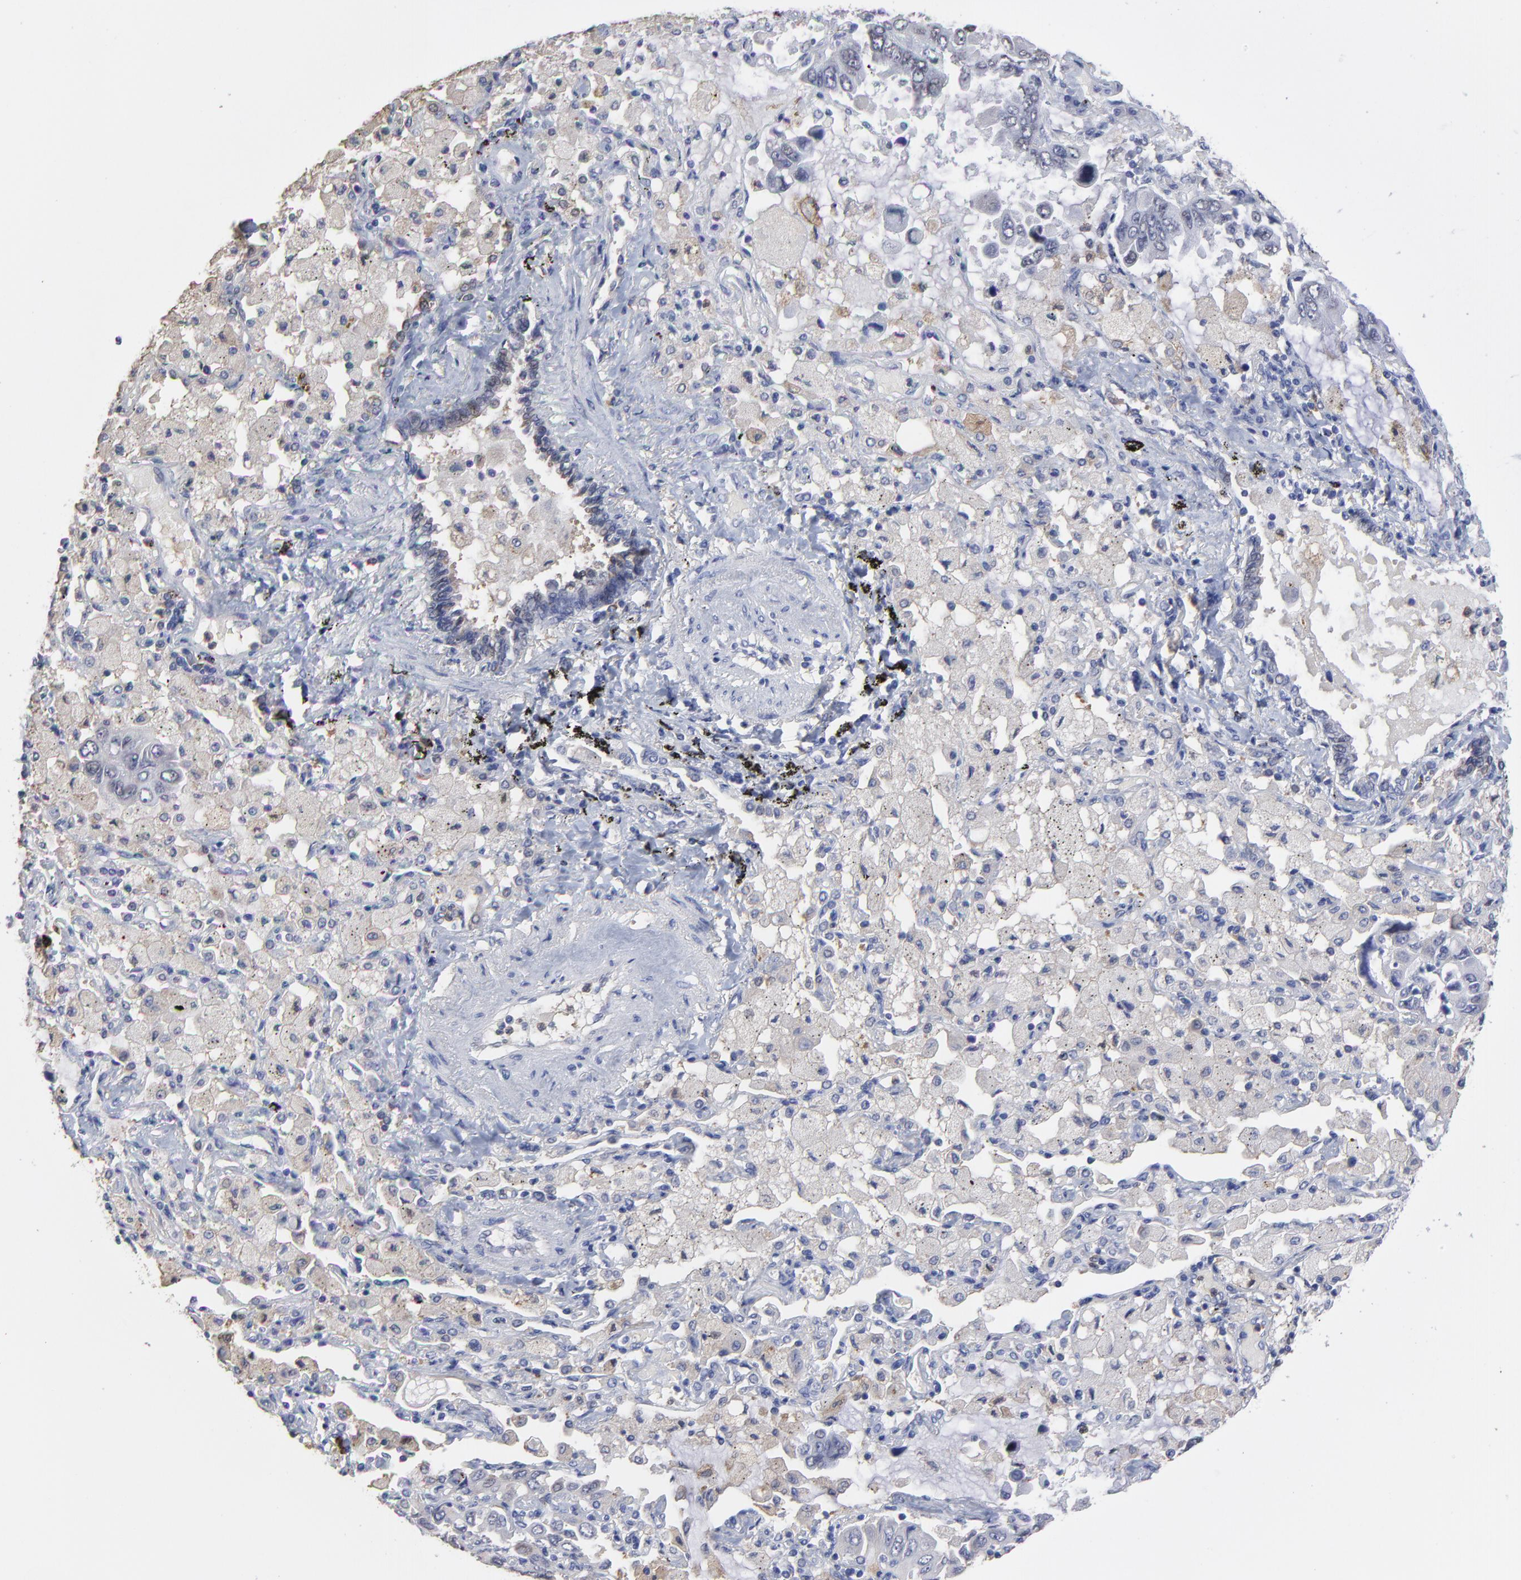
{"staining": {"intensity": "moderate", "quantity": "<25%", "location": "nuclear"}, "tissue": "lung cancer", "cell_type": "Tumor cells", "image_type": "cancer", "snomed": [{"axis": "morphology", "description": "Adenocarcinoma, NOS"}, {"axis": "topography", "description": "Lung"}], "caption": "Lung adenocarcinoma stained with a brown dye exhibits moderate nuclear positive positivity in about <25% of tumor cells.", "gene": "SMARCA1", "patient": {"sex": "male", "age": 64}}